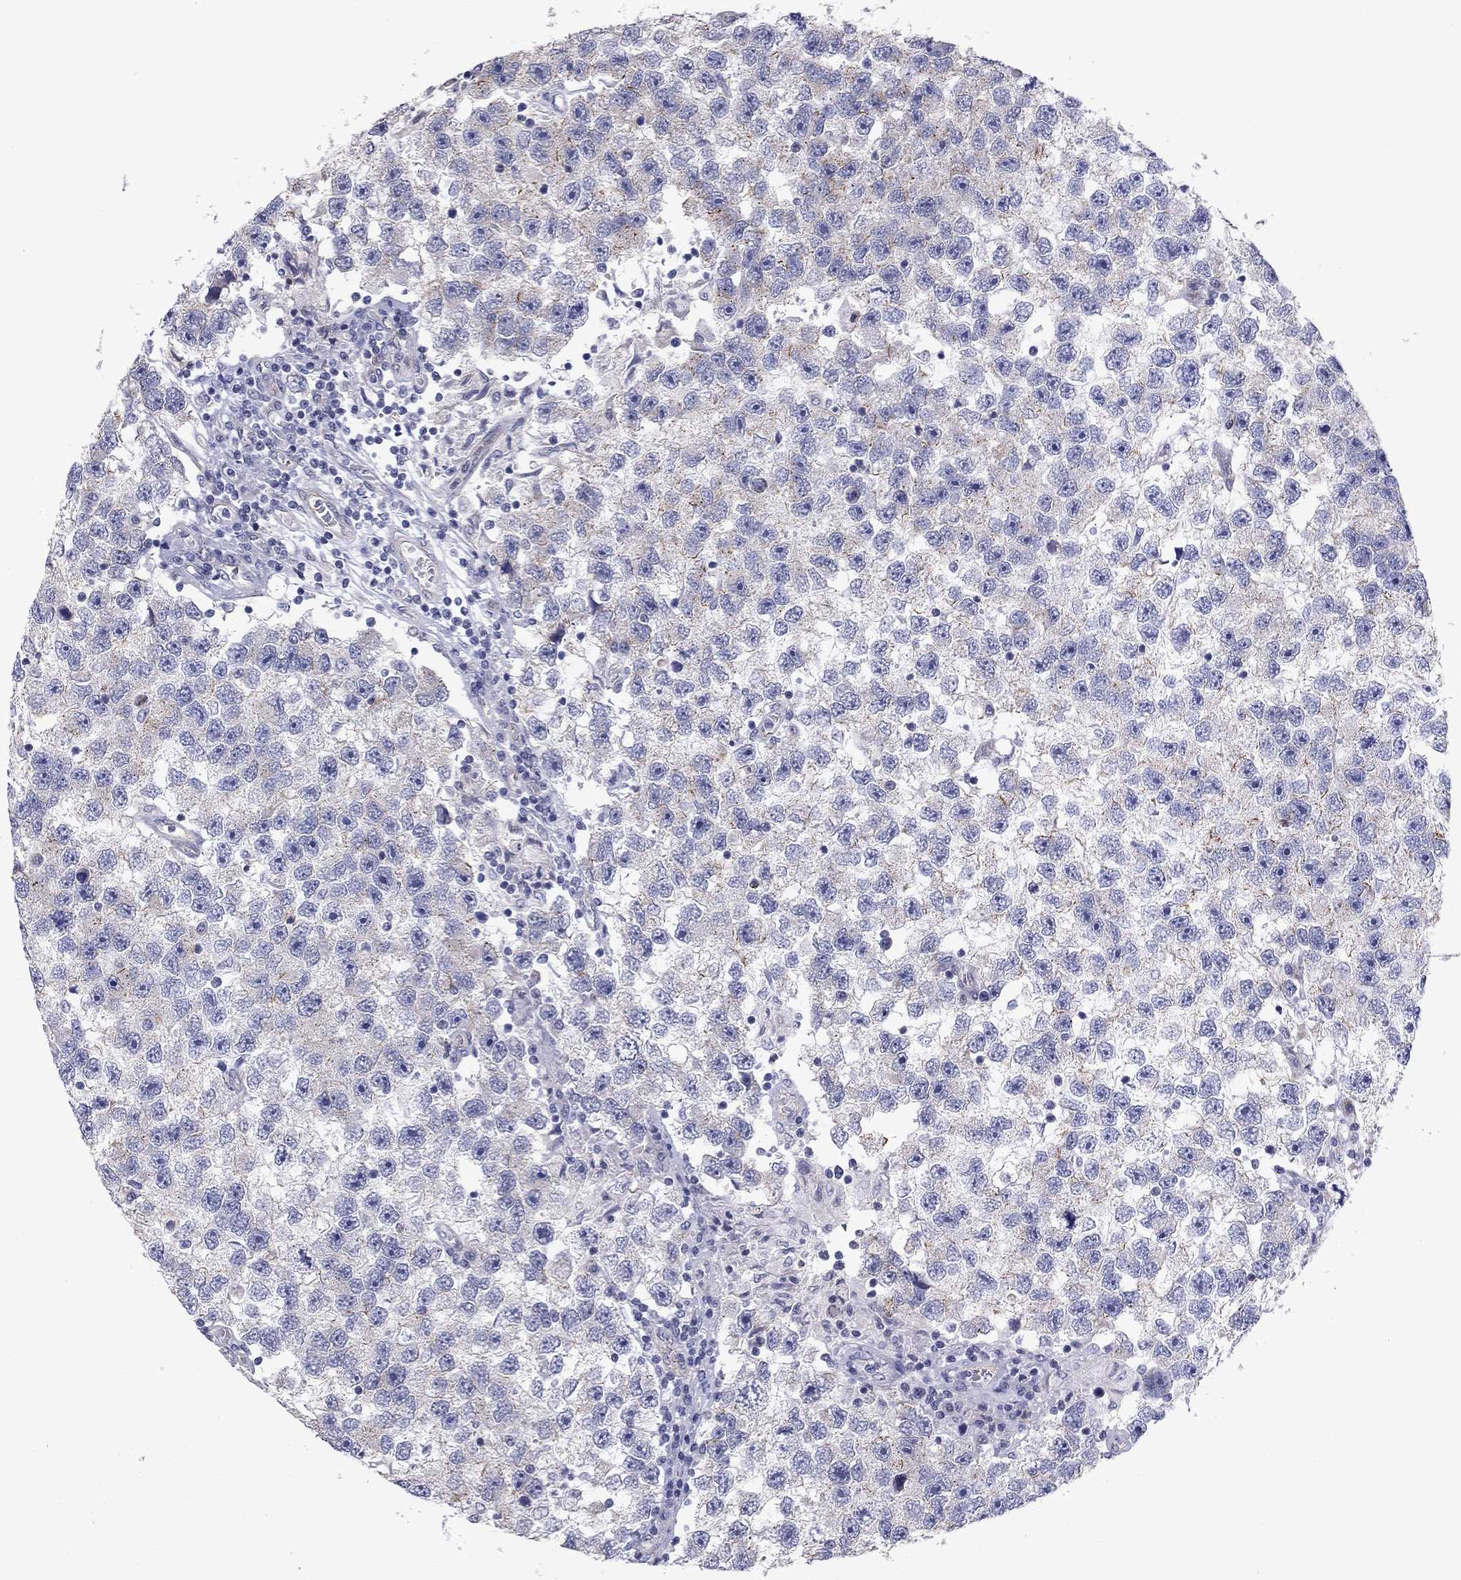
{"staining": {"intensity": "negative", "quantity": "none", "location": "none"}, "tissue": "testis cancer", "cell_type": "Tumor cells", "image_type": "cancer", "snomed": [{"axis": "morphology", "description": "Seminoma, NOS"}, {"axis": "topography", "description": "Testis"}], "caption": "The histopathology image reveals no significant staining in tumor cells of testis cancer (seminoma). (Stains: DAB immunohistochemistry with hematoxylin counter stain, Microscopy: brightfield microscopy at high magnification).", "gene": "CLIC6", "patient": {"sex": "male", "age": 26}}